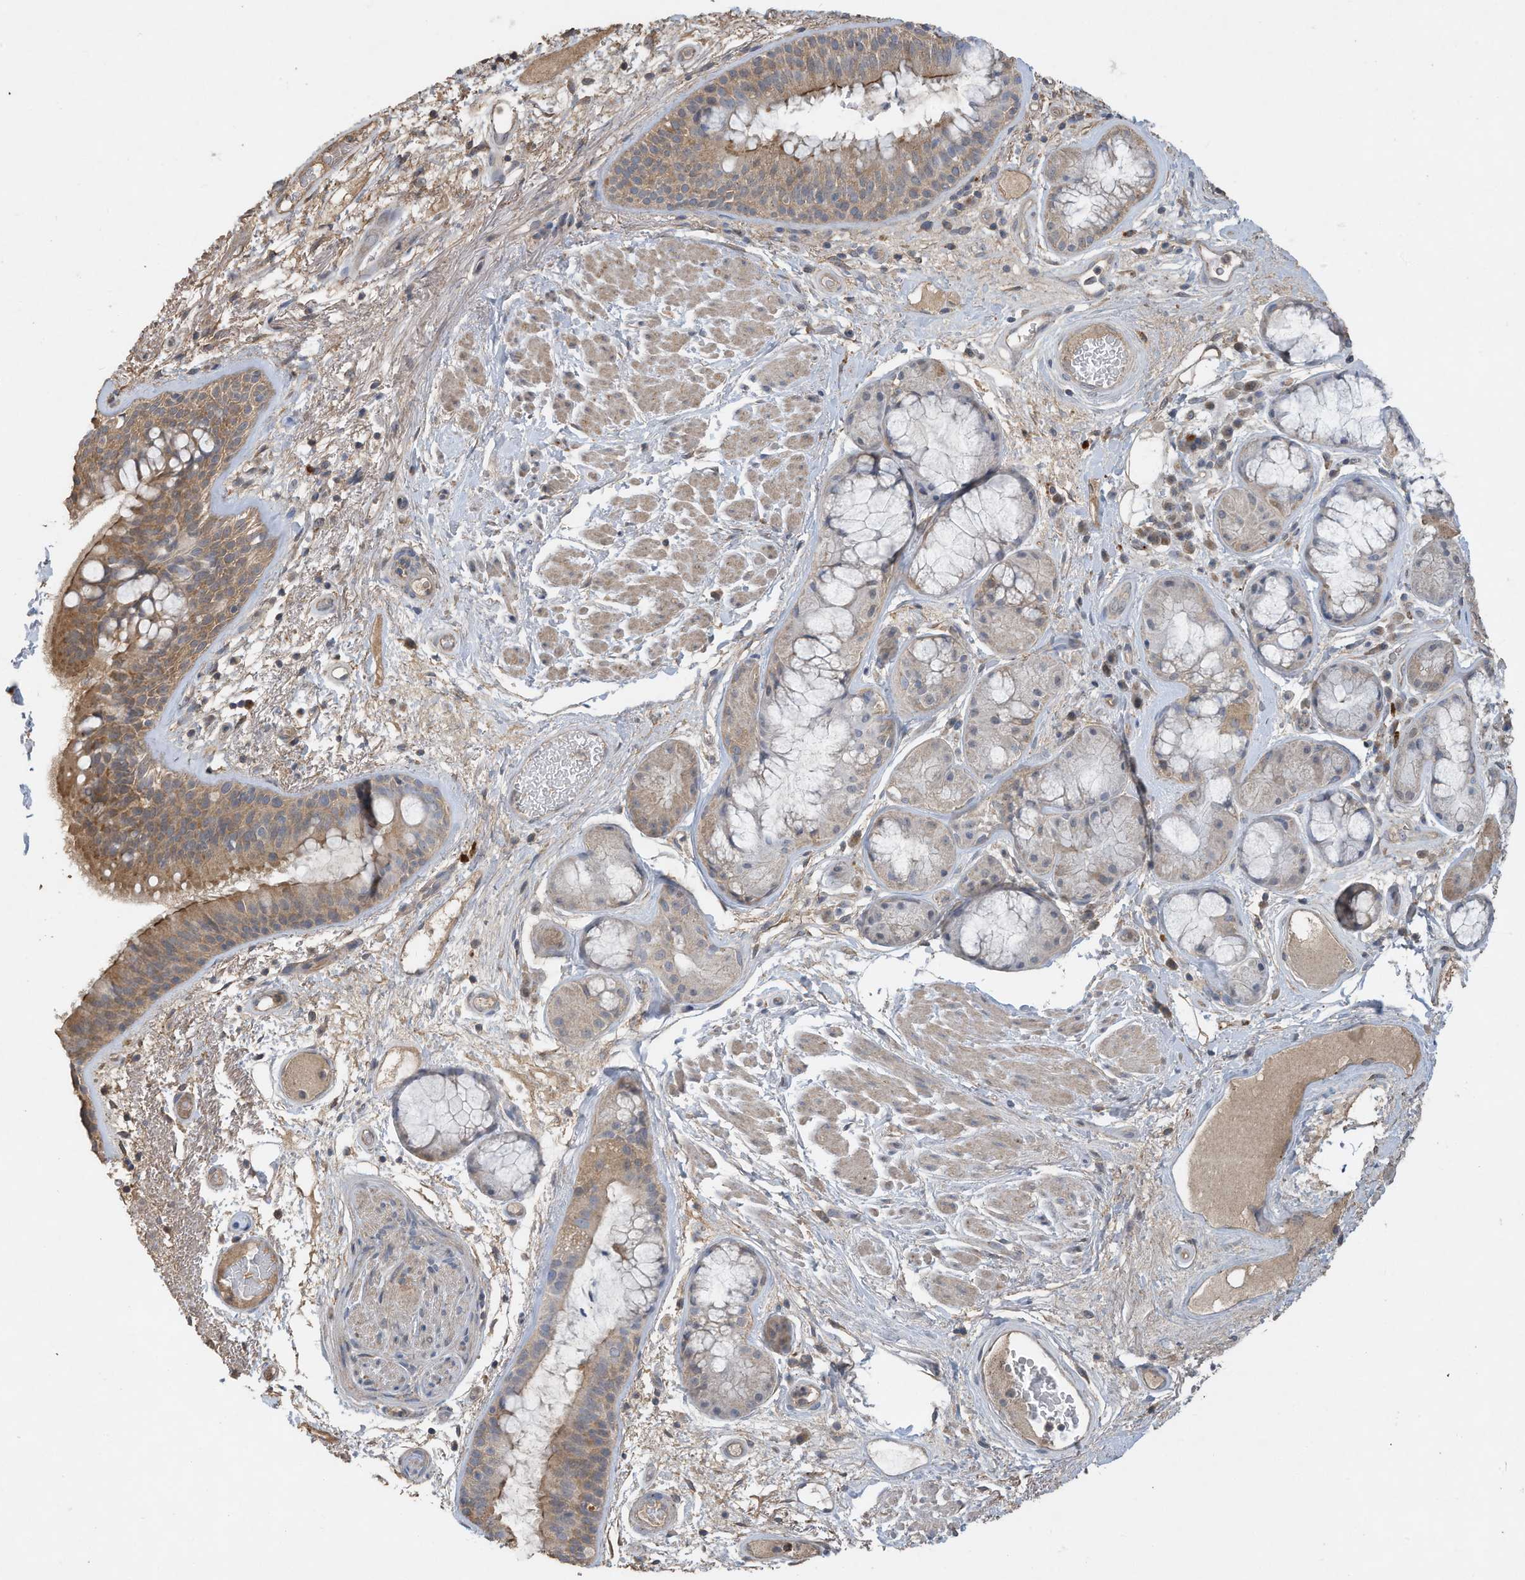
{"staining": {"intensity": "moderate", "quantity": ">75%", "location": "cytoplasmic/membranous"}, "tissue": "bronchus", "cell_type": "Respiratory epithelial cells", "image_type": "normal", "snomed": [{"axis": "morphology", "description": "Normal tissue, NOS"}, {"axis": "morphology", "description": "Squamous cell carcinoma, NOS"}, {"axis": "topography", "description": "Lymph node"}, {"axis": "topography", "description": "Bronchus"}, {"axis": "topography", "description": "Lung"}], "caption": "An image of human bronchus stained for a protein shows moderate cytoplasmic/membranous brown staining in respiratory epithelial cells. (DAB IHC, brown staining for protein, blue staining for nuclei).", "gene": "CAPN13", "patient": {"sex": "male", "age": 66}}